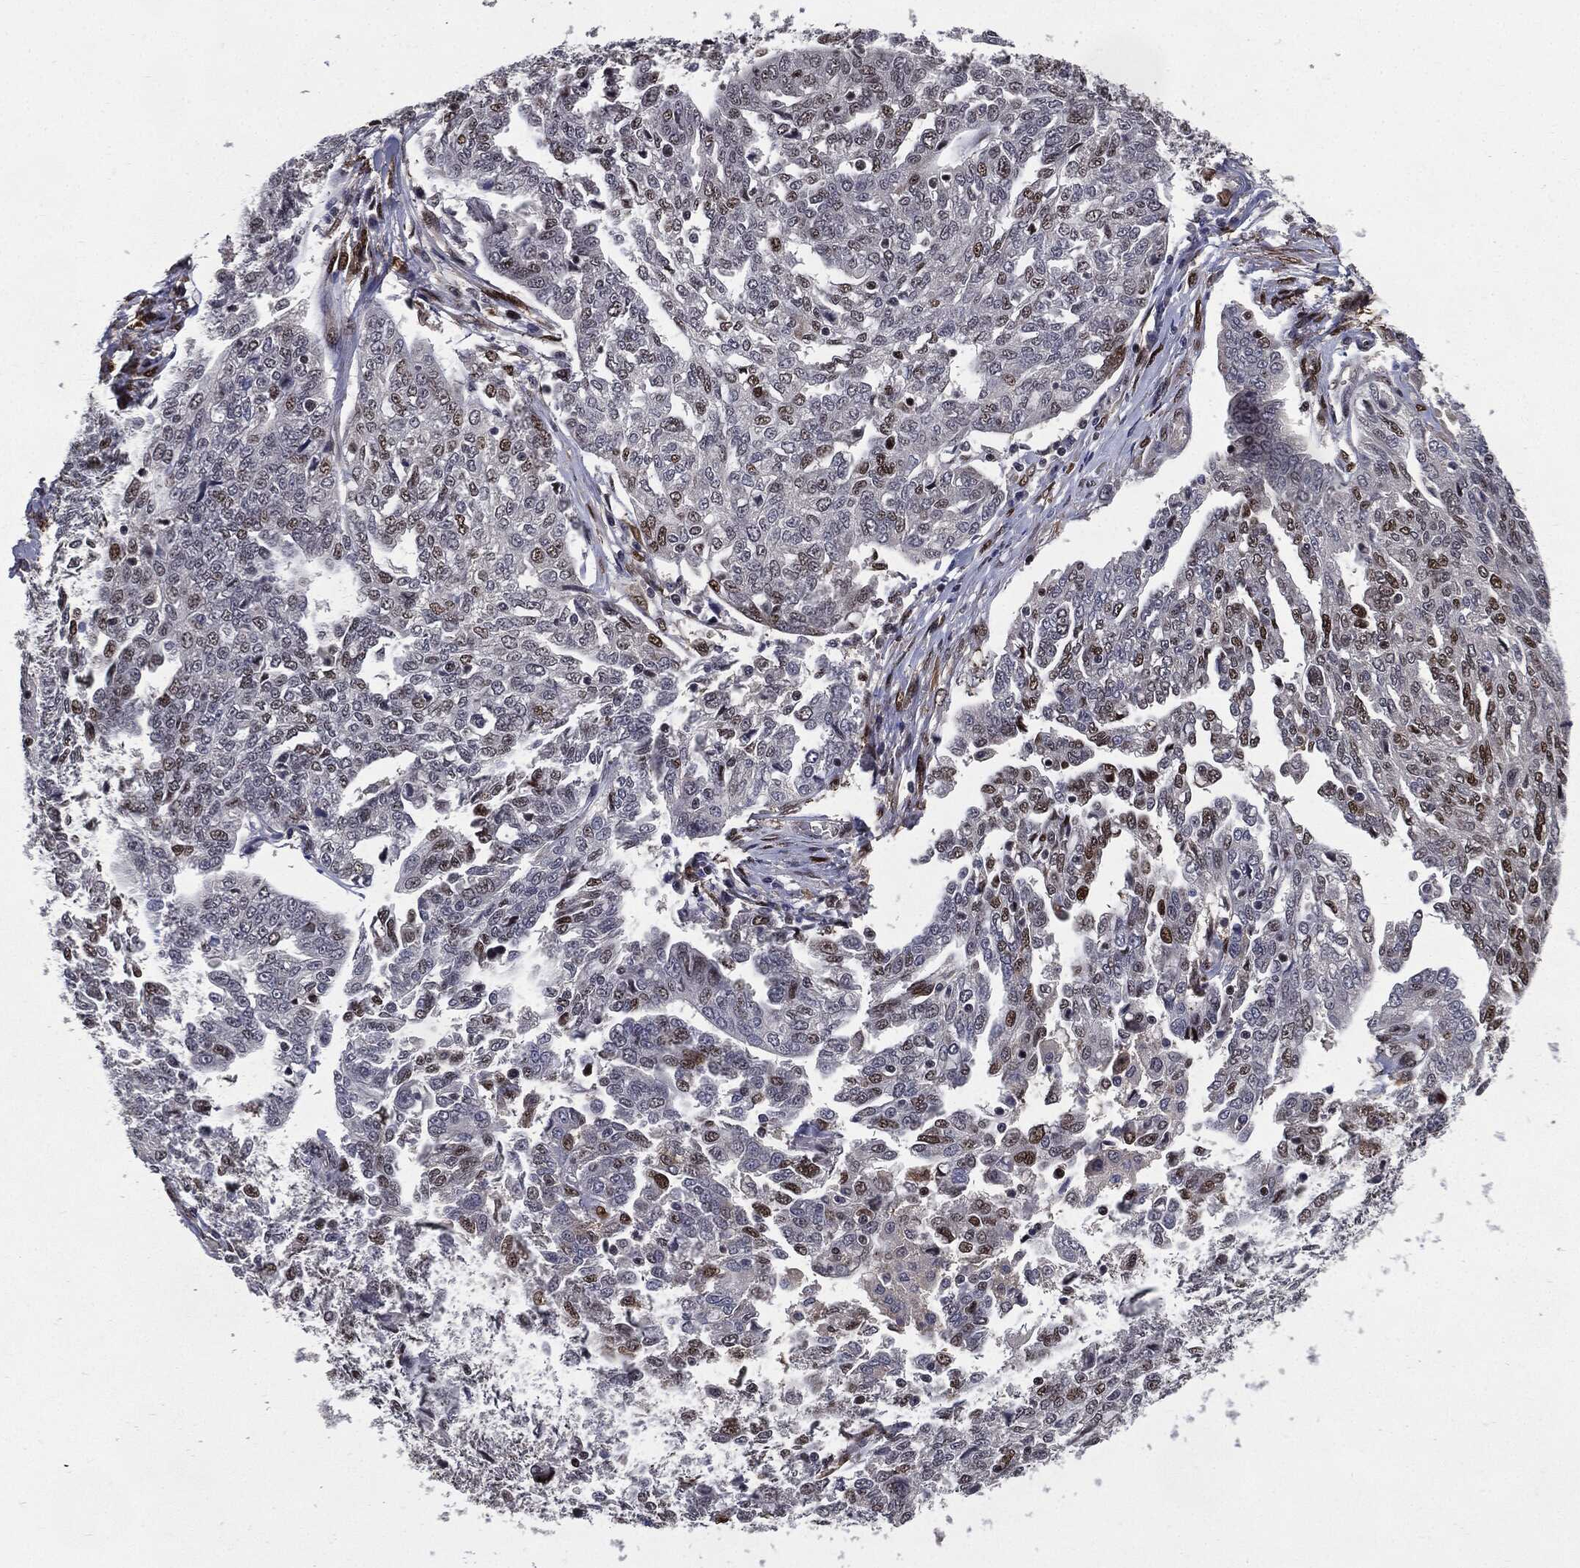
{"staining": {"intensity": "strong", "quantity": "<25%", "location": "nuclear"}, "tissue": "ovarian cancer", "cell_type": "Tumor cells", "image_type": "cancer", "snomed": [{"axis": "morphology", "description": "Cystadenocarcinoma, serous, NOS"}, {"axis": "topography", "description": "Ovary"}], "caption": "Immunohistochemical staining of ovarian serous cystadenocarcinoma displays medium levels of strong nuclear protein positivity in about <25% of tumor cells.", "gene": "JUN", "patient": {"sex": "female", "age": 67}}